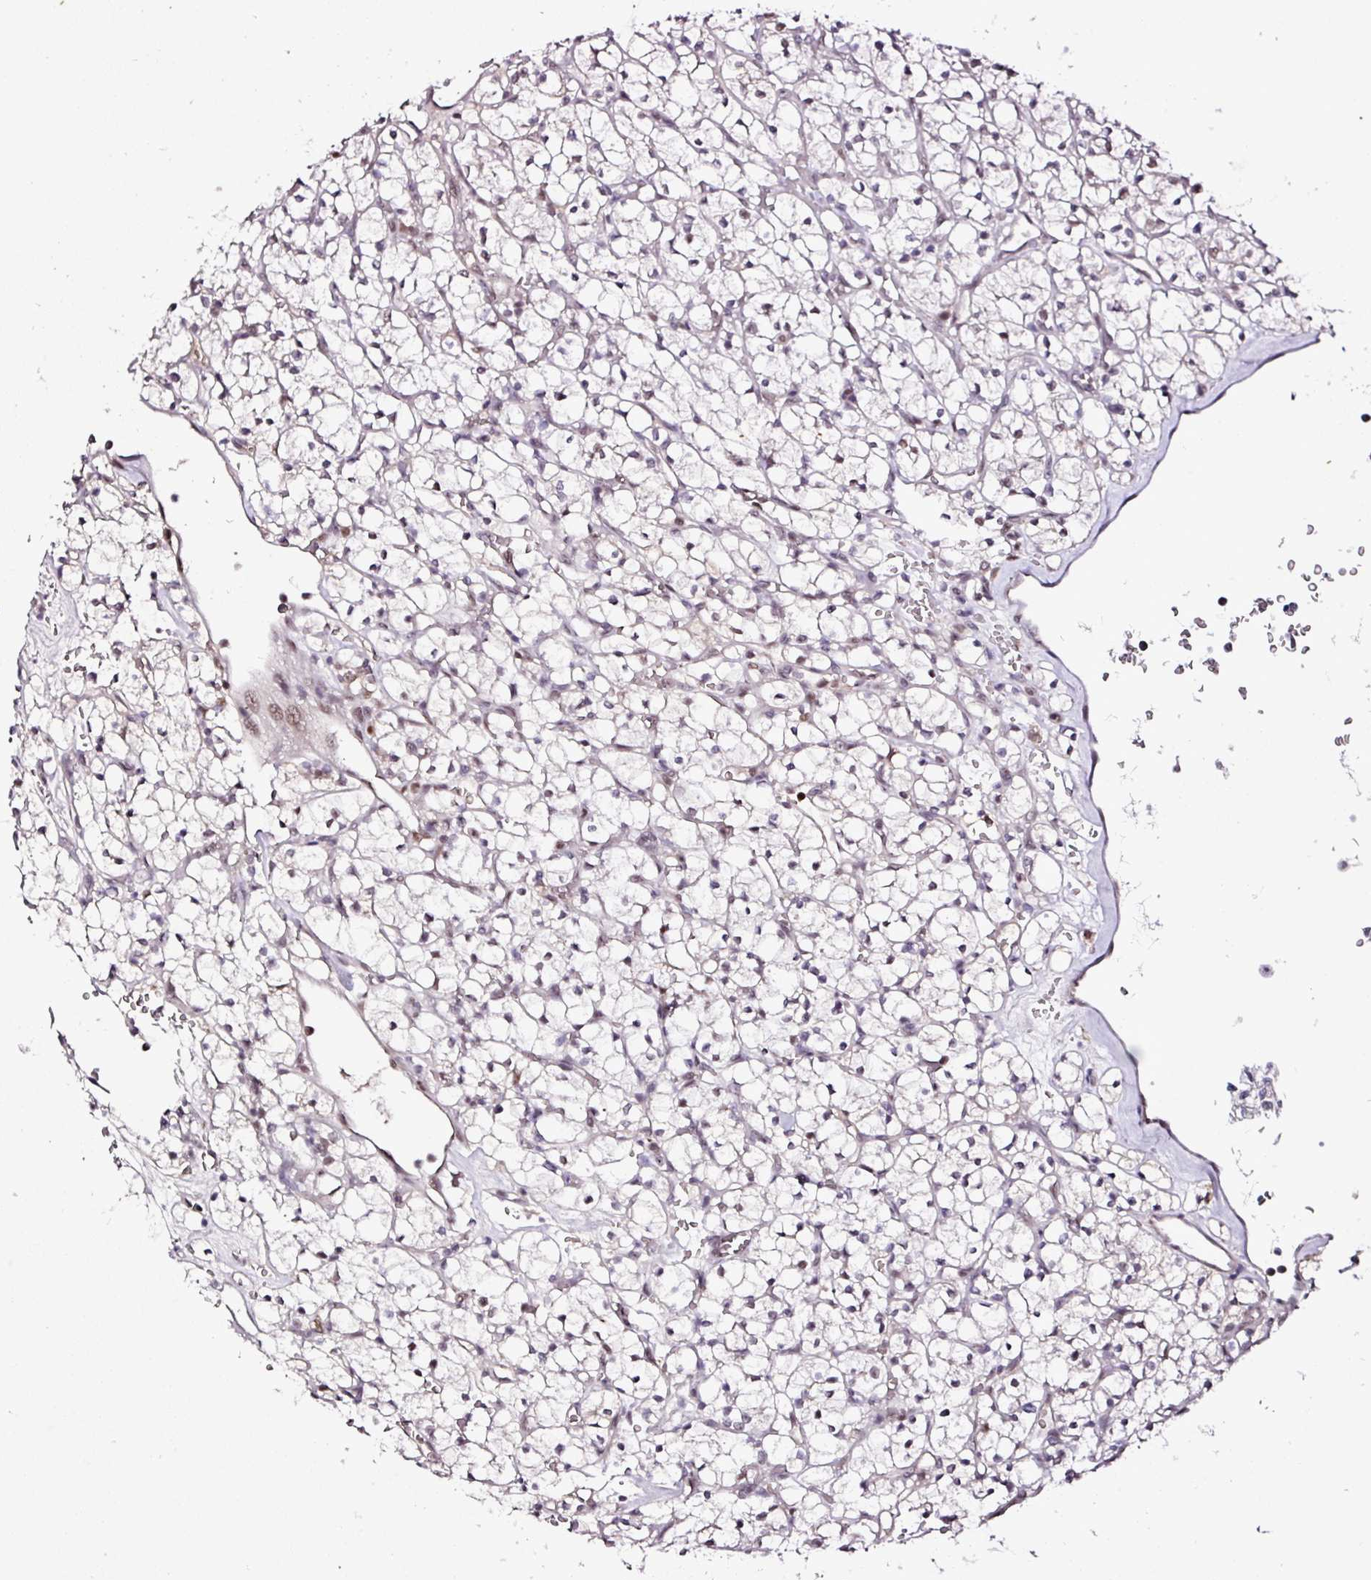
{"staining": {"intensity": "negative", "quantity": "none", "location": "none"}, "tissue": "renal cancer", "cell_type": "Tumor cells", "image_type": "cancer", "snomed": [{"axis": "morphology", "description": "Adenocarcinoma, NOS"}, {"axis": "topography", "description": "Kidney"}], "caption": "Protein analysis of adenocarcinoma (renal) demonstrates no significant positivity in tumor cells.", "gene": "KLF16", "patient": {"sex": "female", "age": 64}}